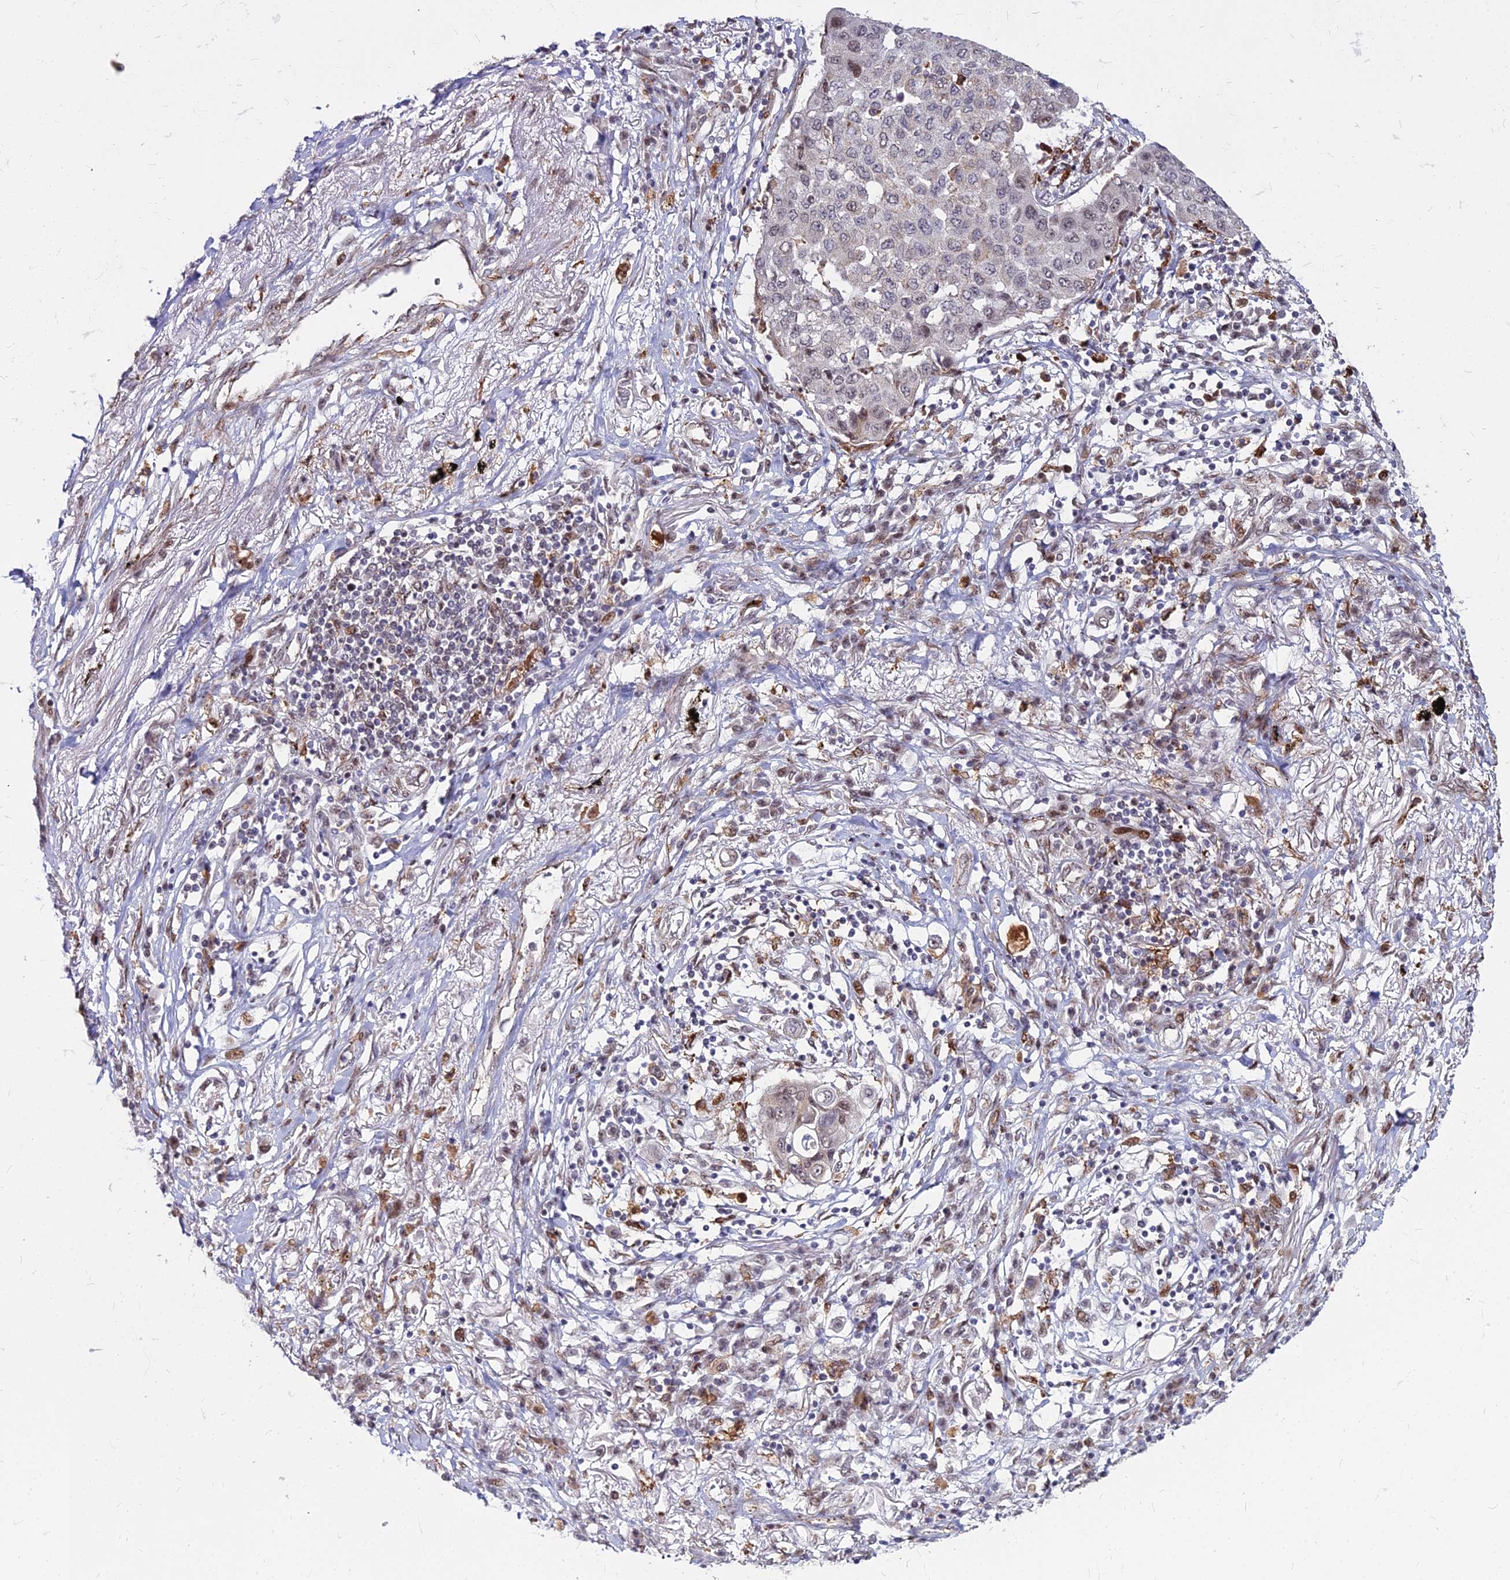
{"staining": {"intensity": "negative", "quantity": "none", "location": "none"}, "tissue": "lung cancer", "cell_type": "Tumor cells", "image_type": "cancer", "snomed": [{"axis": "morphology", "description": "Squamous cell carcinoma, NOS"}, {"axis": "topography", "description": "Lung"}], "caption": "Immunohistochemistry (IHC) of lung cancer (squamous cell carcinoma) reveals no staining in tumor cells.", "gene": "ALG10", "patient": {"sex": "male", "age": 74}}